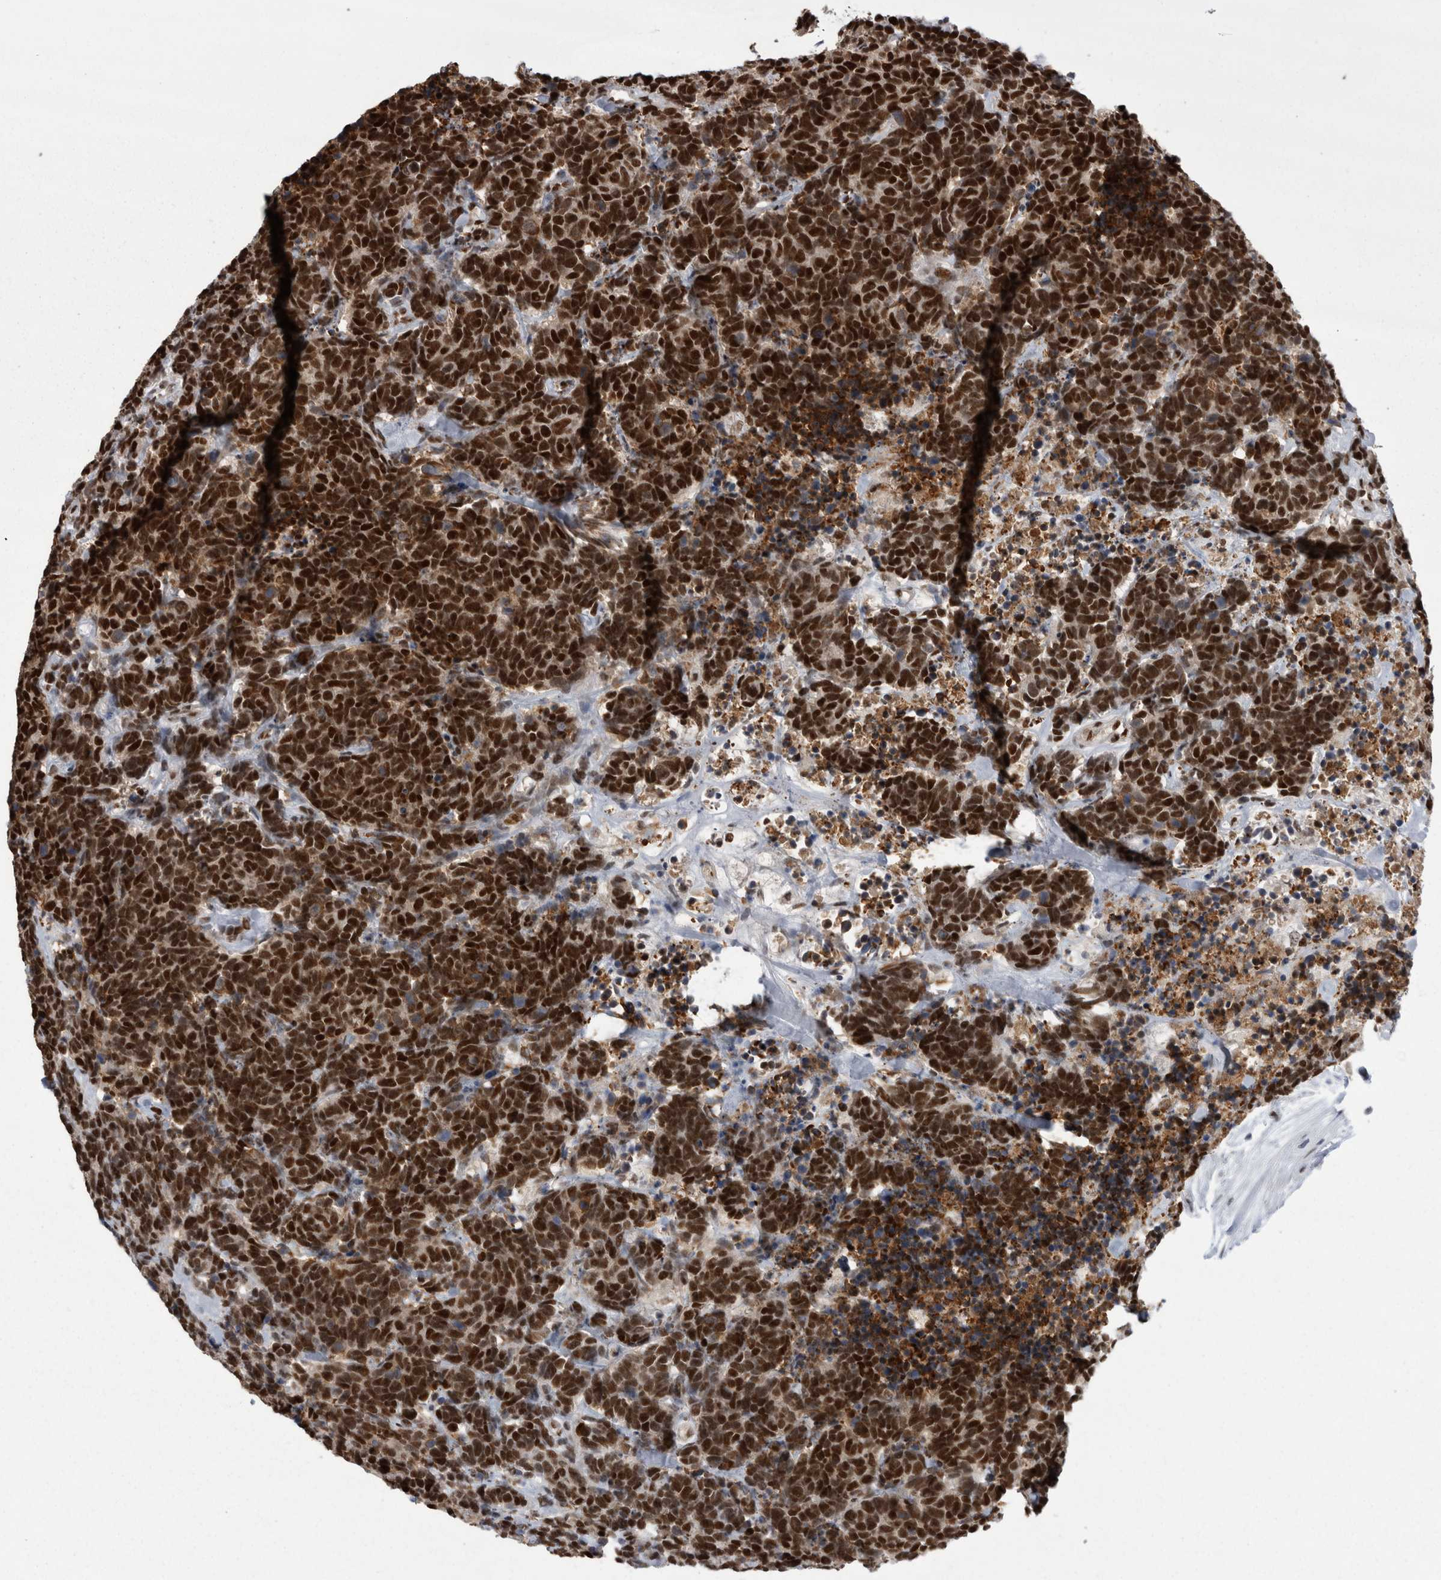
{"staining": {"intensity": "strong", "quantity": ">75%", "location": "nuclear"}, "tissue": "carcinoid", "cell_type": "Tumor cells", "image_type": "cancer", "snomed": [{"axis": "morphology", "description": "Carcinoma, NOS"}, {"axis": "morphology", "description": "Carcinoid, malignant, NOS"}, {"axis": "topography", "description": "Urinary bladder"}], "caption": "Human malignant carcinoid stained with a brown dye shows strong nuclear positive expression in about >75% of tumor cells.", "gene": "C1orf54", "patient": {"sex": "male", "age": 57}}